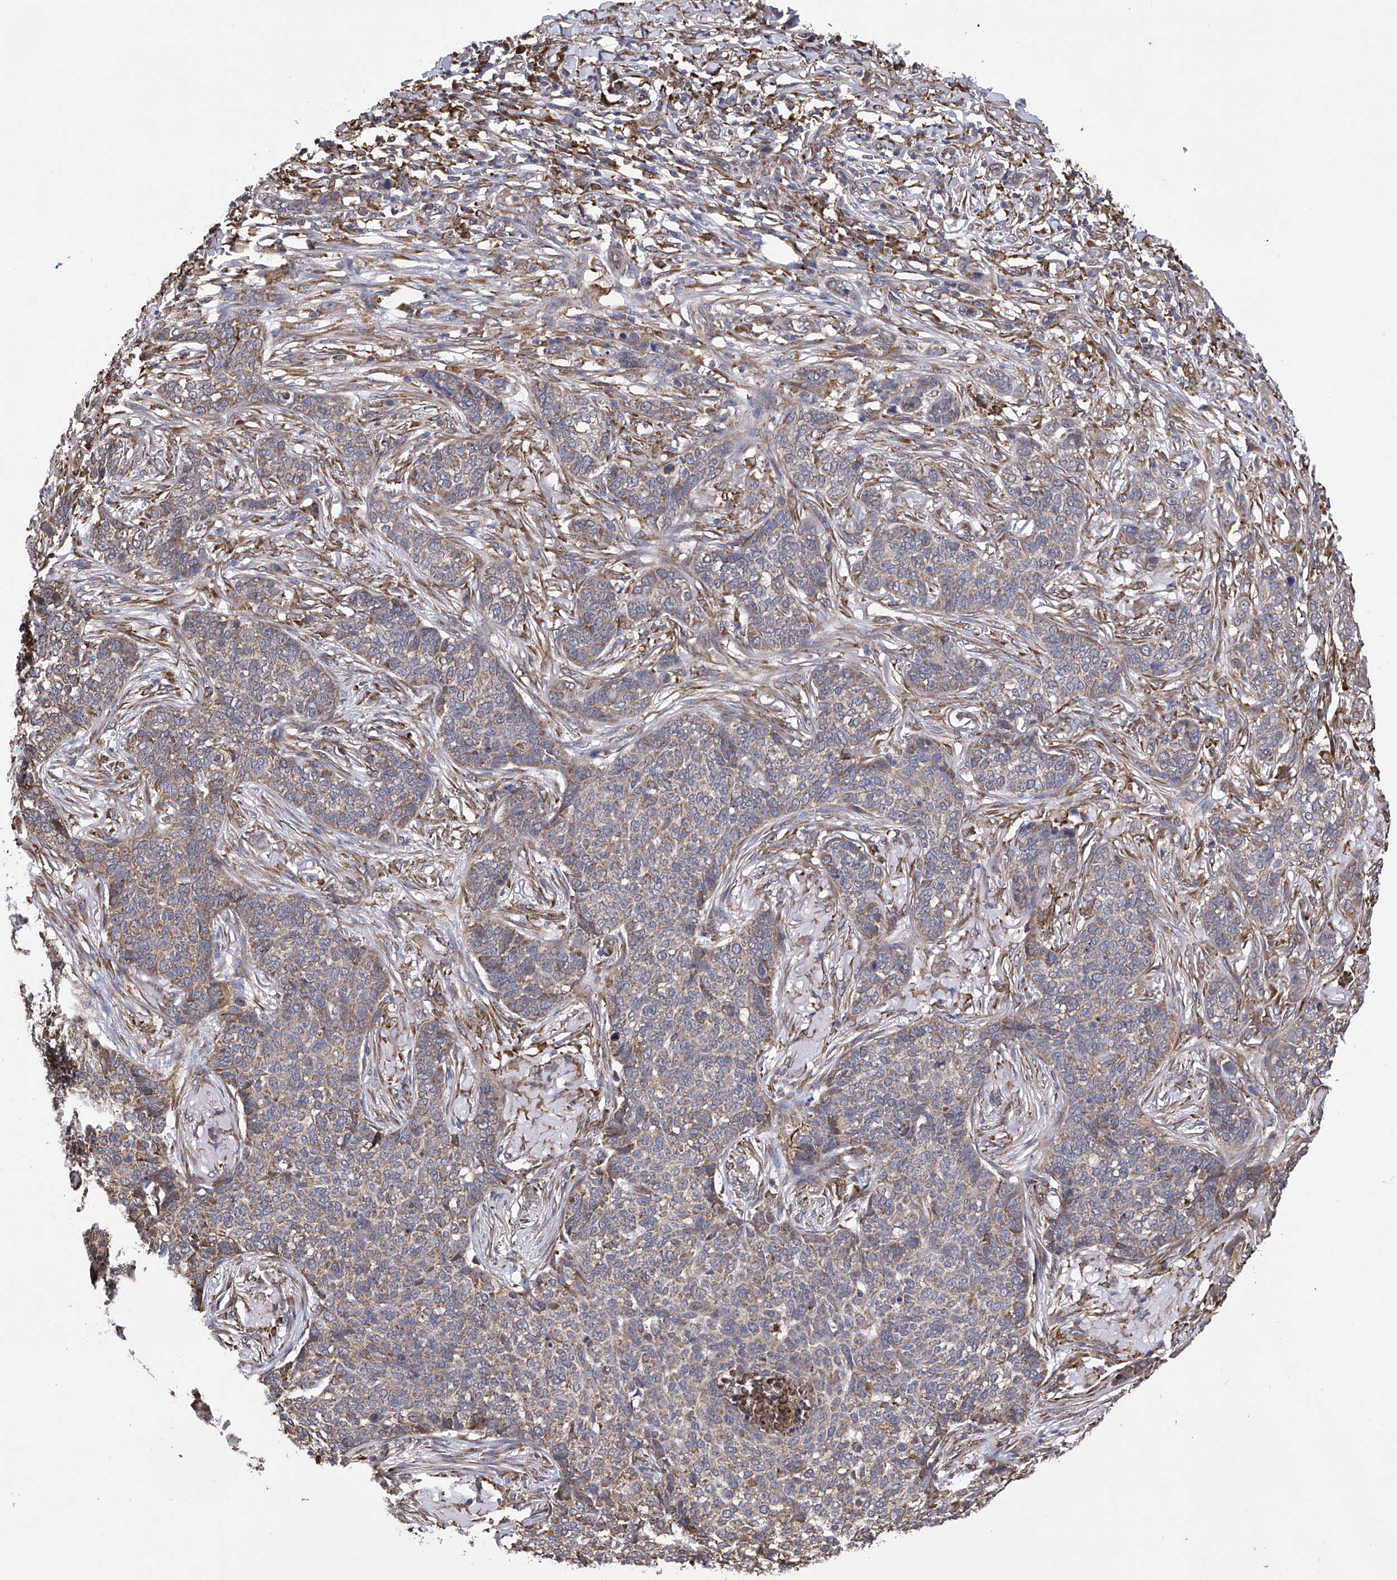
{"staining": {"intensity": "weak", "quantity": "25%-75%", "location": "cytoplasmic/membranous"}, "tissue": "skin cancer", "cell_type": "Tumor cells", "image_type": "cancer", "snomed": [{"axis": "morphology", "description": "Basal cell carcinoma"}, {"axis": "topography", "description": "Skin"}], "caption": "High-magnification brightfield microscopy of skin cancer stained with DAB (brown) and counterstained with hematoxylin (blue). tumor cells exhibit weak cytoplasmic/membranous staining is identified in about25%-75% of cells.", "gene": "DNAH8", "patient": {"sex": "male", "age": 85}}